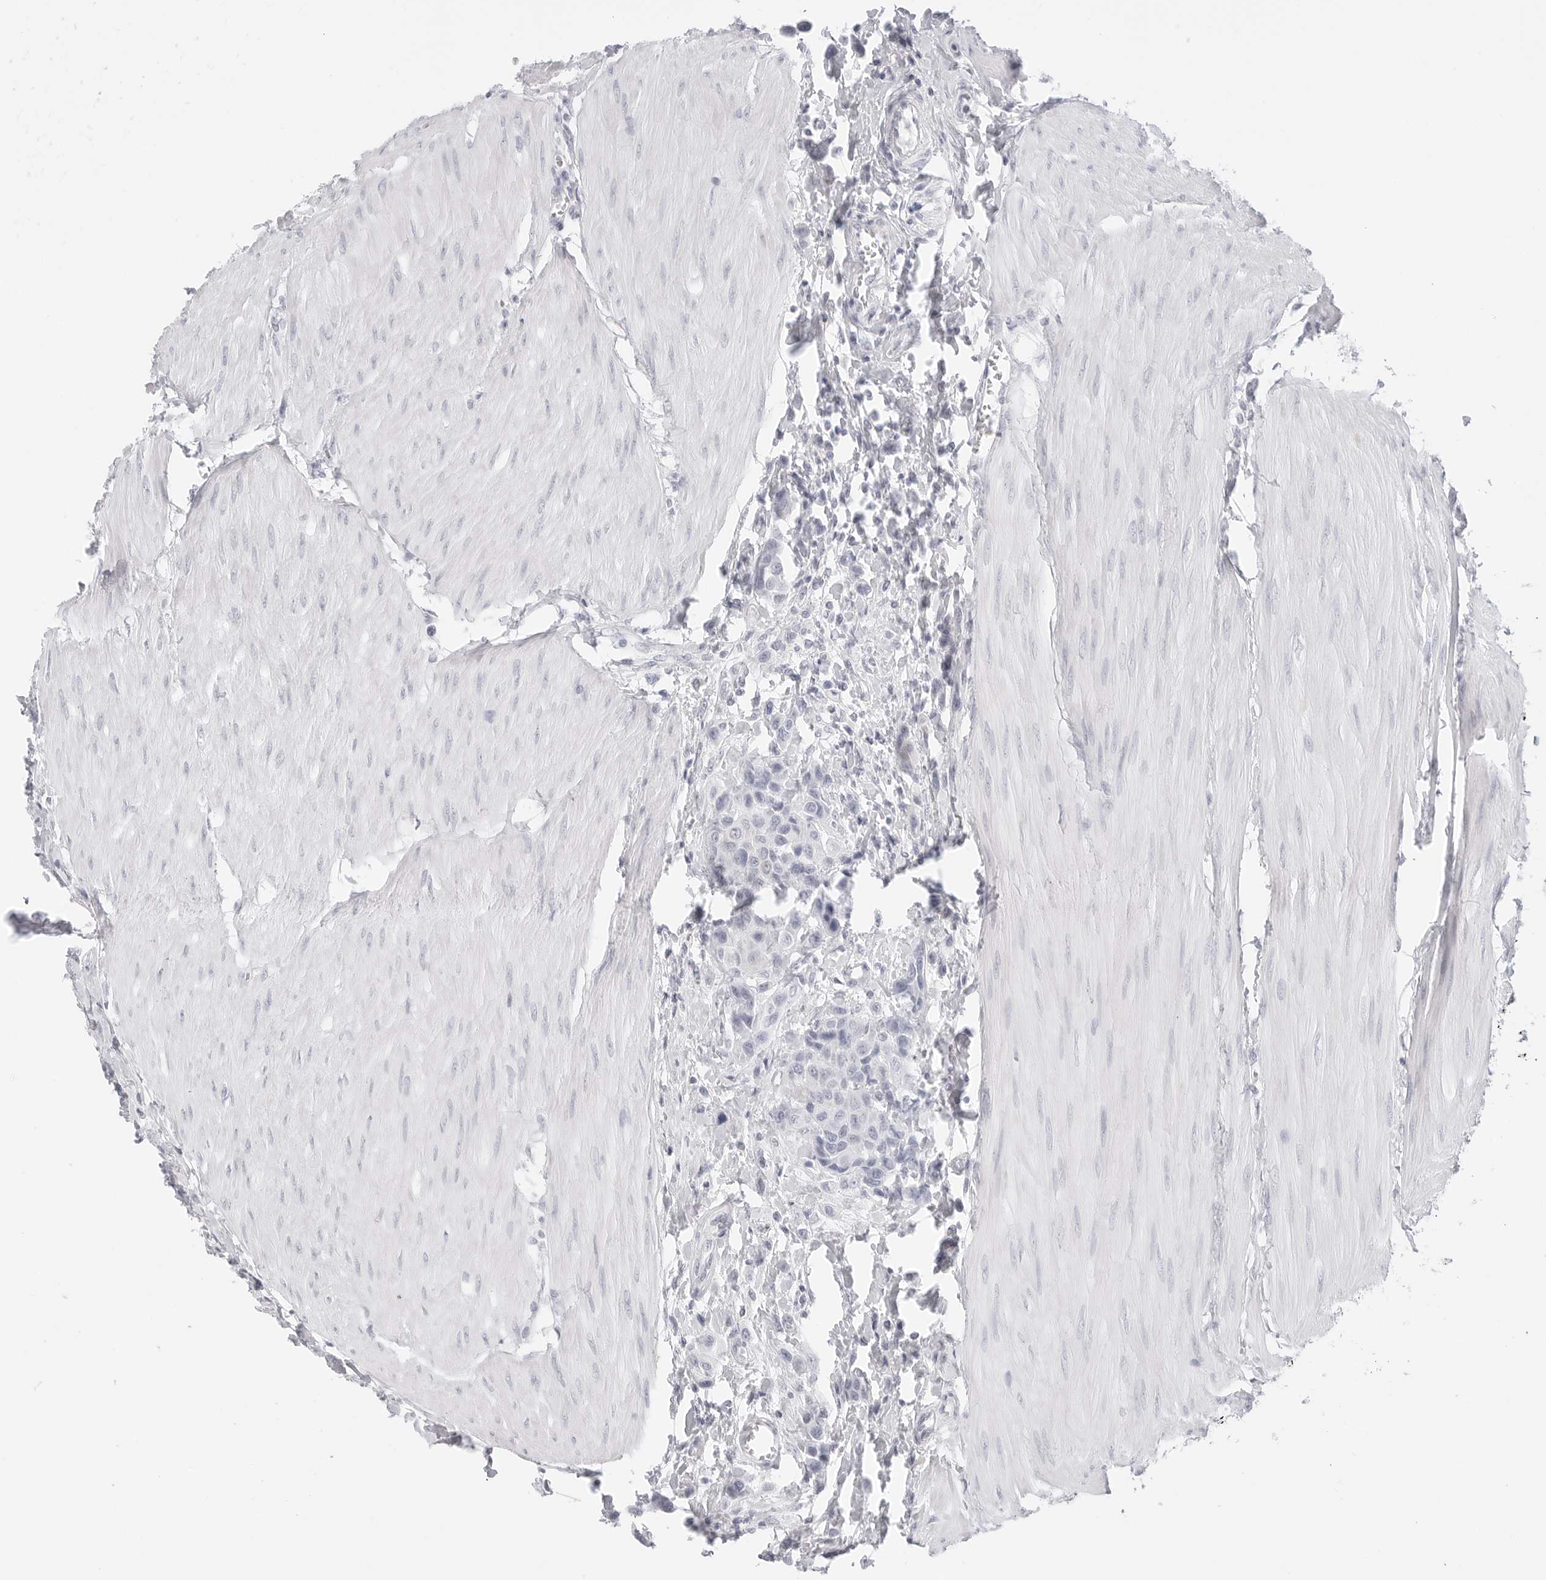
{"staining": {"intensity": "negative", "quantity": "none", "location": "none"}, "tissue": "urothelial cancer", "cell_type": "Tumor cells", "image_type": "cancer", "snomed": [{"axis": "morphology", "description": "Urothelial carcinoma, High grade"}, {"axis": "topography", "description": "Urinary bladder"}], "caption": "High power microscopy image of an immunohistochemistry photomicrograph of urothelial cancer, revealing no significant positivity in tumor cells.", "gene": "HMGCS2", "patient": {"sex": "male", "age": 50}}